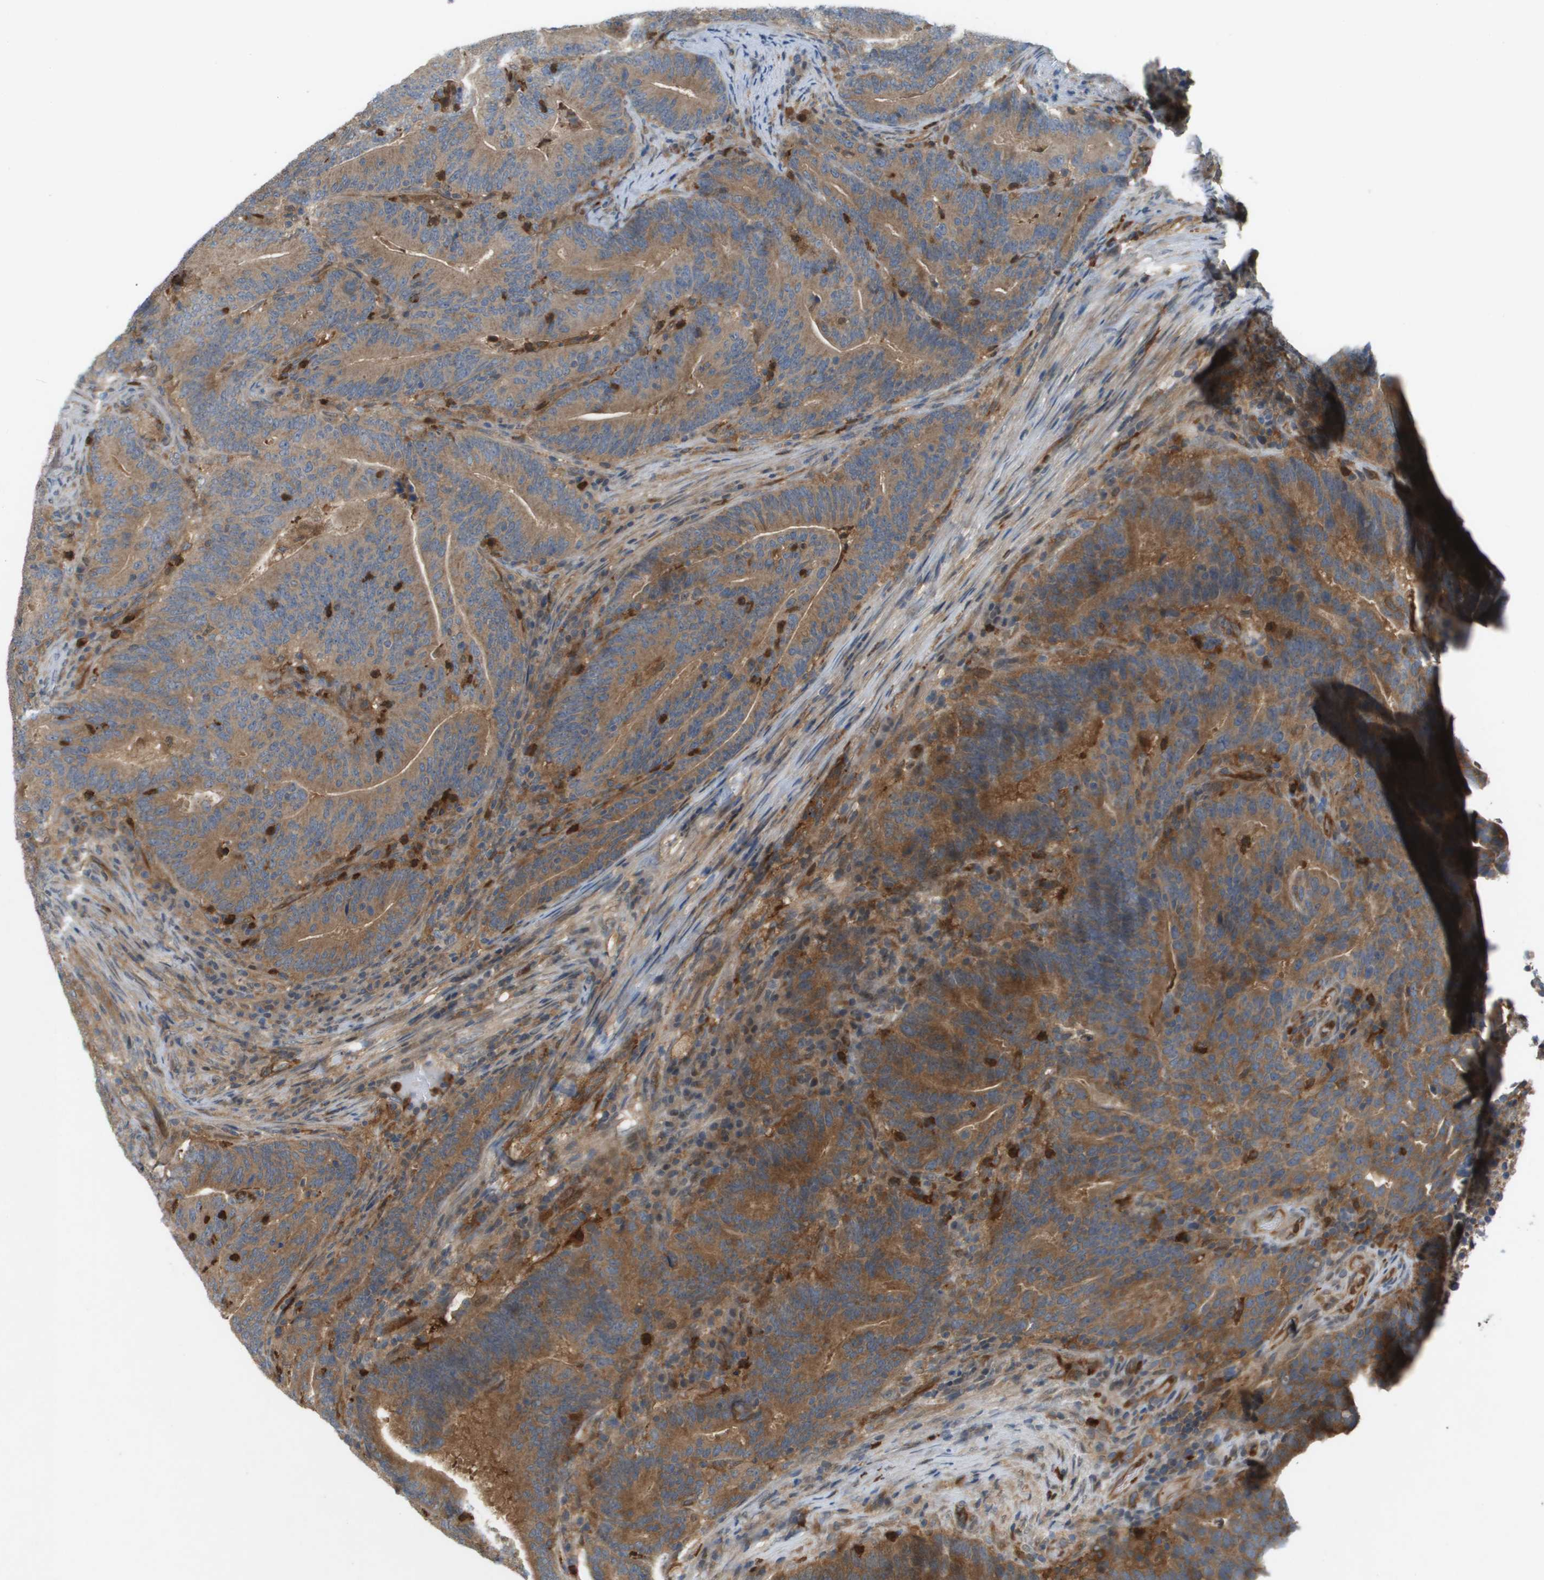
{"staining": {"intensity": "moderate", "quantity": ">75%", "location": "cytoplasmic/membranous"}, "tissue": "colorectal cancer", "cell_type": "Tumor cells", "image_type": "cancer", "snomed": [{"axis": "morphology", "description": "Adenocarcinoma, NOS"}, {"axis": "topography", "description": "Colon"}], "caption": "Brown immunohistochemical staining in colorectal cancer shows moderate cytoplasmic/membranous expression in approximately >75% of tumor cells.", "gene": "PALD1", "patient": {"sex": "female", "age": 66}}